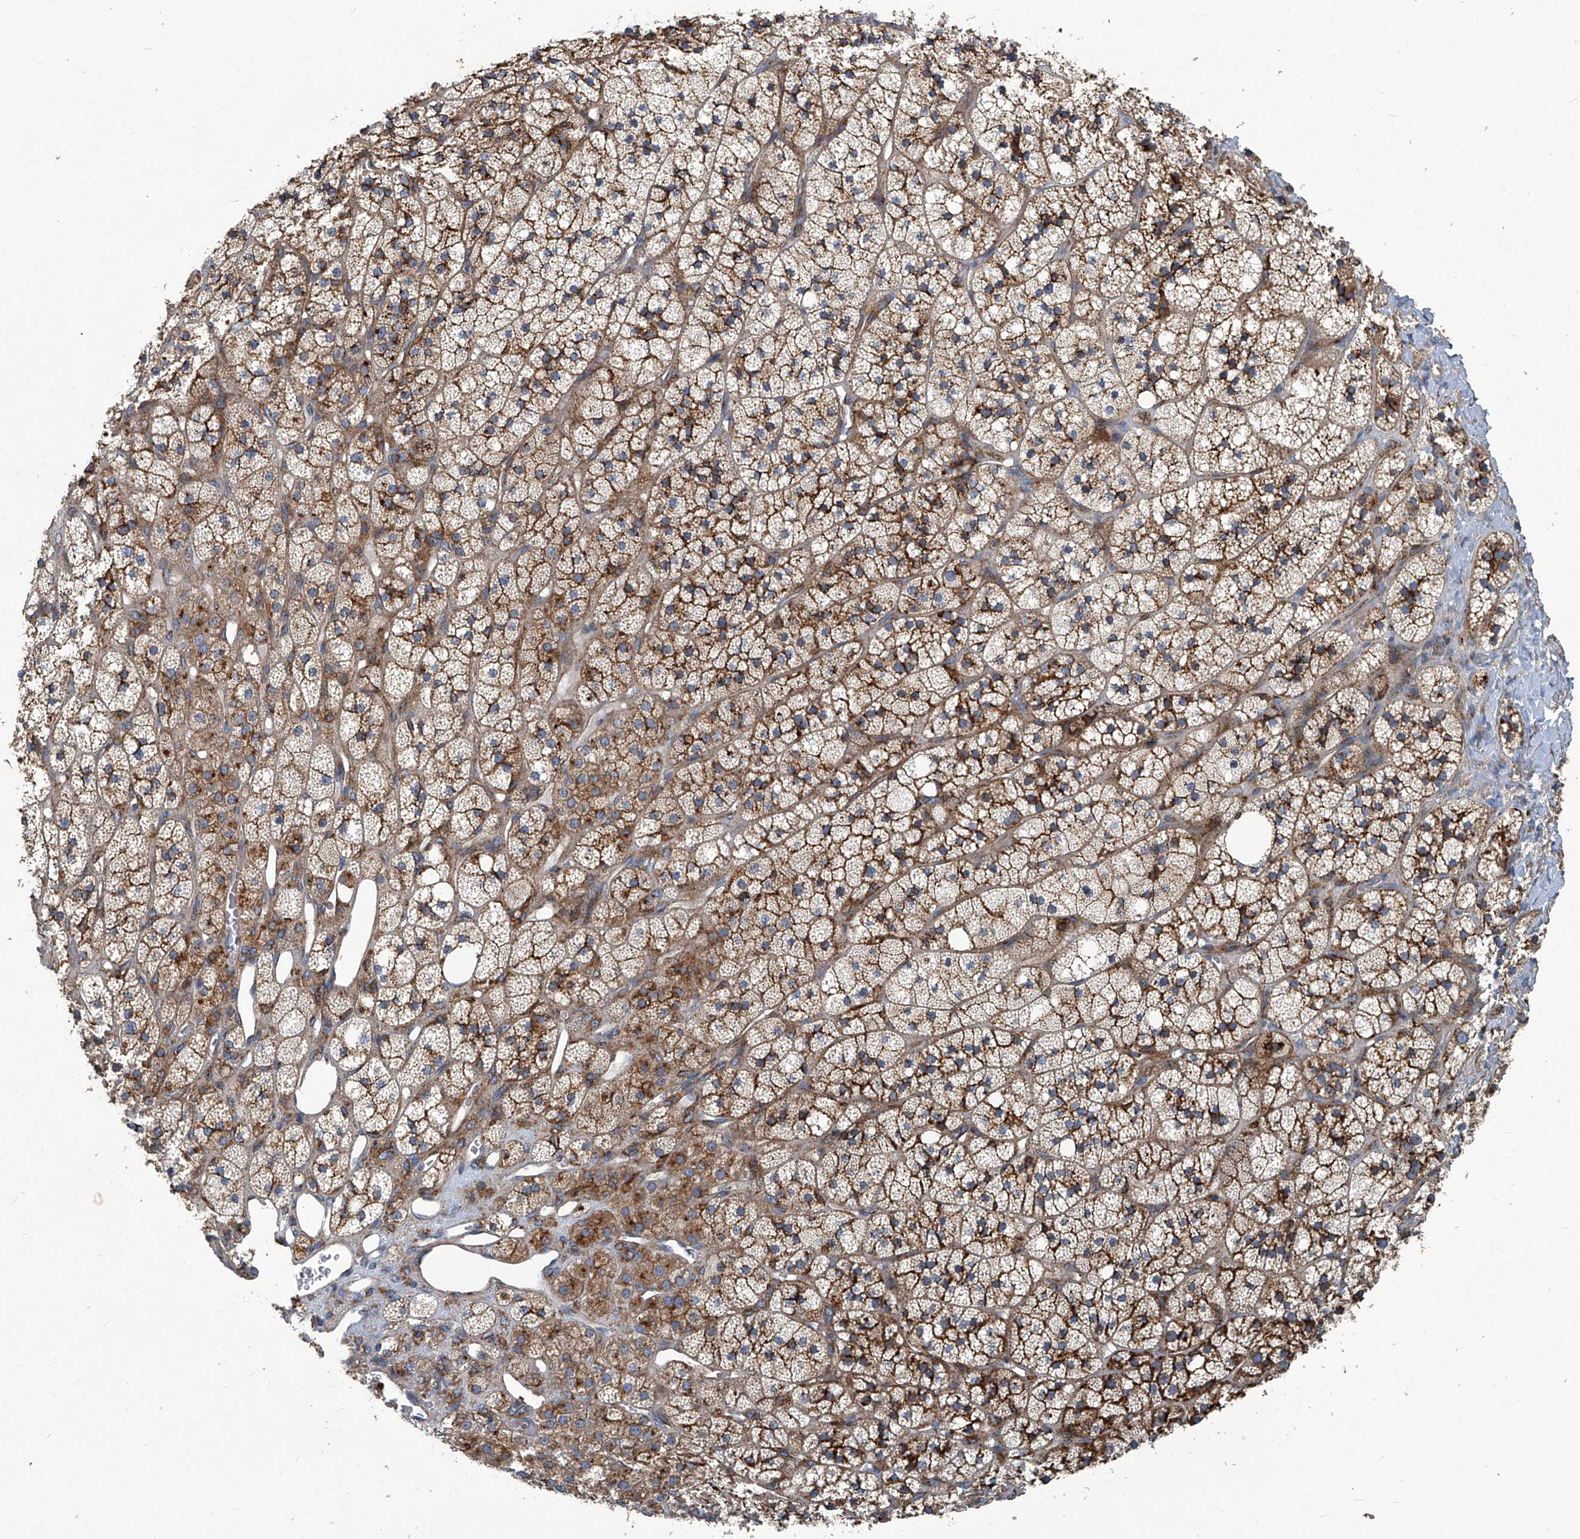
{"staining": {"intensity": "strong", "quantity": ">75%", "location": "cytoplasmic/membranous"}, "tissue": "adrenal gland", "cell_type": "Glandular cells", "image_type": "normal", "snomed": [{"axis": "morphology", "description": "Normal tissue, NOS"}, {"axis": "topography", "description": "Adrenal gland"}], "caption": "Immunohistochemistry (IHC) (DAB) staining of unremarkable human adrenal gland shows strong cytoplasmic/membranous protein expression in about >75% of glandular cells.", "gene": "PIGH", "patient": {"sex": "male", "age": 61}}